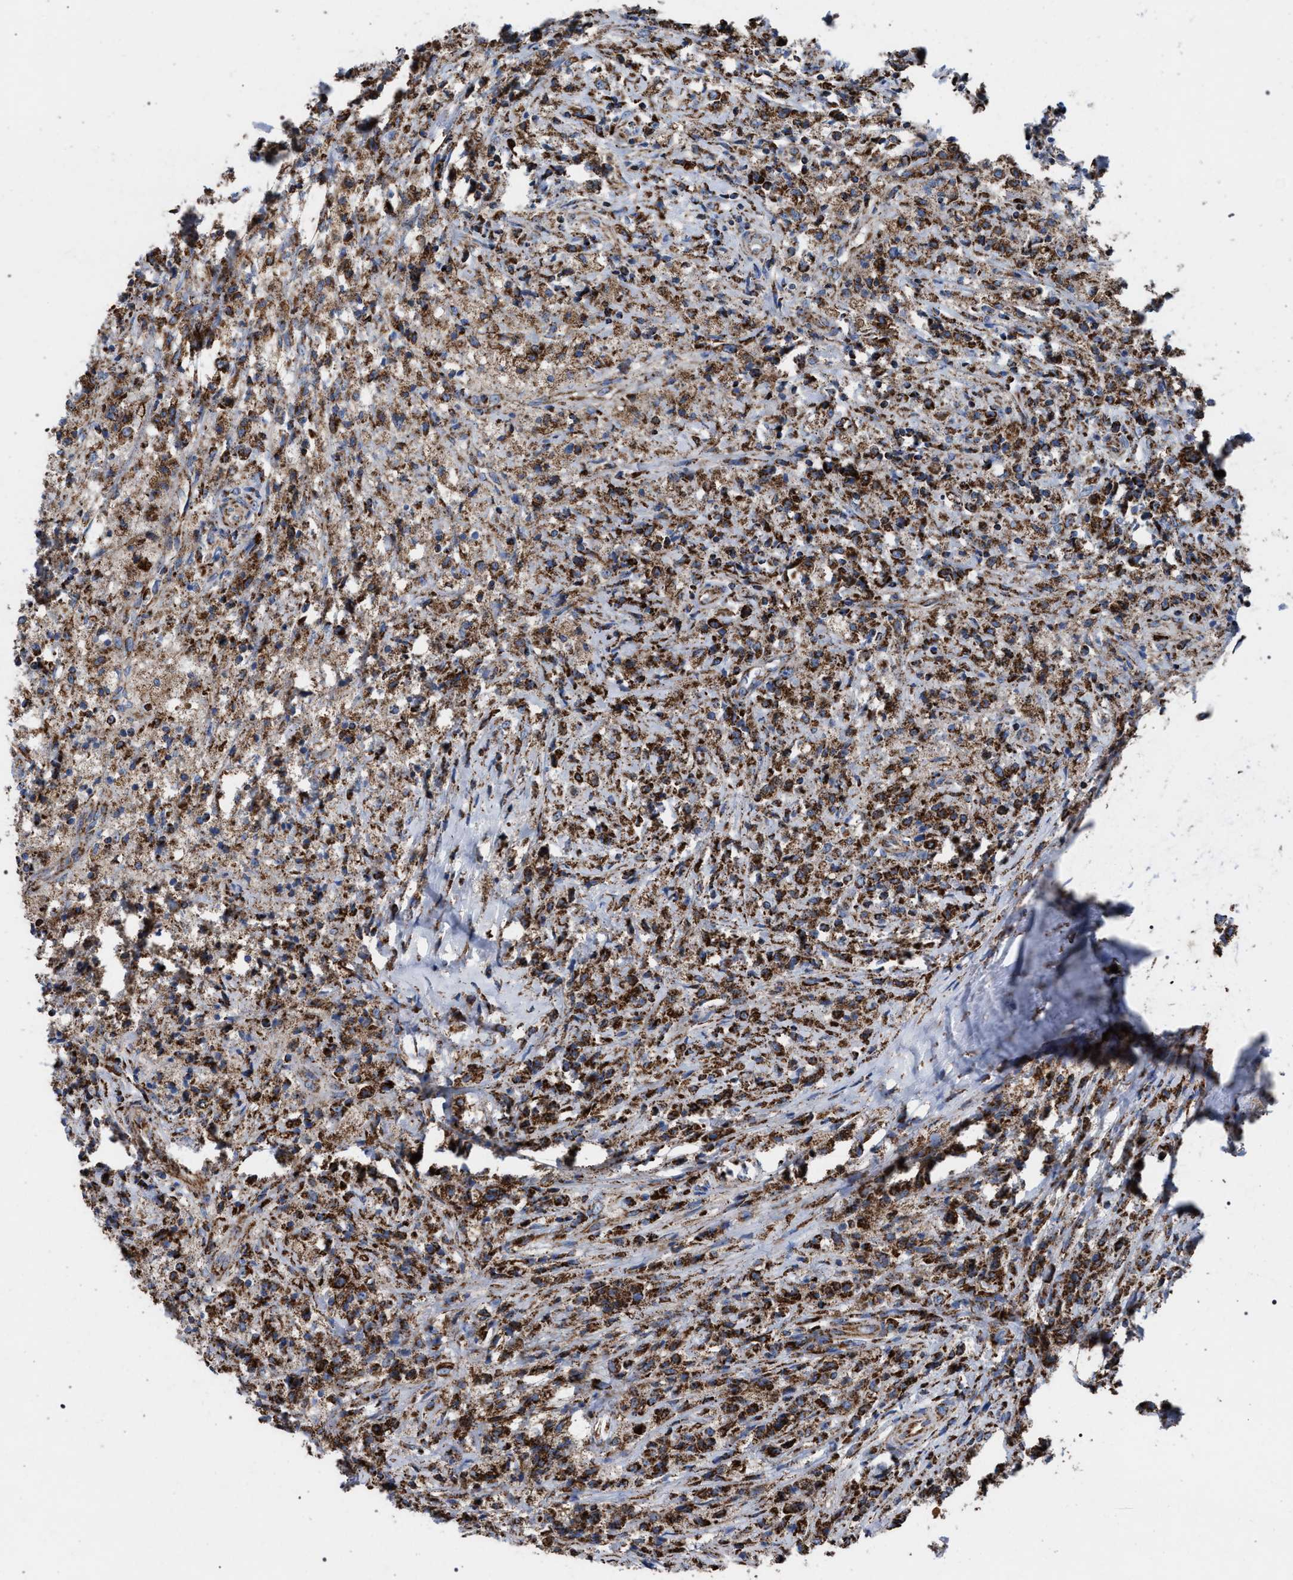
{"staining": {"intensity": "strong", "quantity": ">75%", "location": "cytoplasmic/membranous"}, "tissue": "testis cancer", "cell_type": "Tumor cells", "image_type": "cancer", "snomed": [{"axis": "morphology", "description": "Carcinoma, Embryonal, NOS"}, {"axis": "topography", "description": "Testis"}], "caption": "Immunohistochemical staining of human embryonal carcinoma (testis) shows strong cytoplasmic/membranous protein positivity in approximately >75% of tumor cells. Immunohistochemistry (ihc) stains the protein in brown and the nuclei are stained blue.", "gene": "VPS13A", "patient": {"sex": "male", "age": 2}}